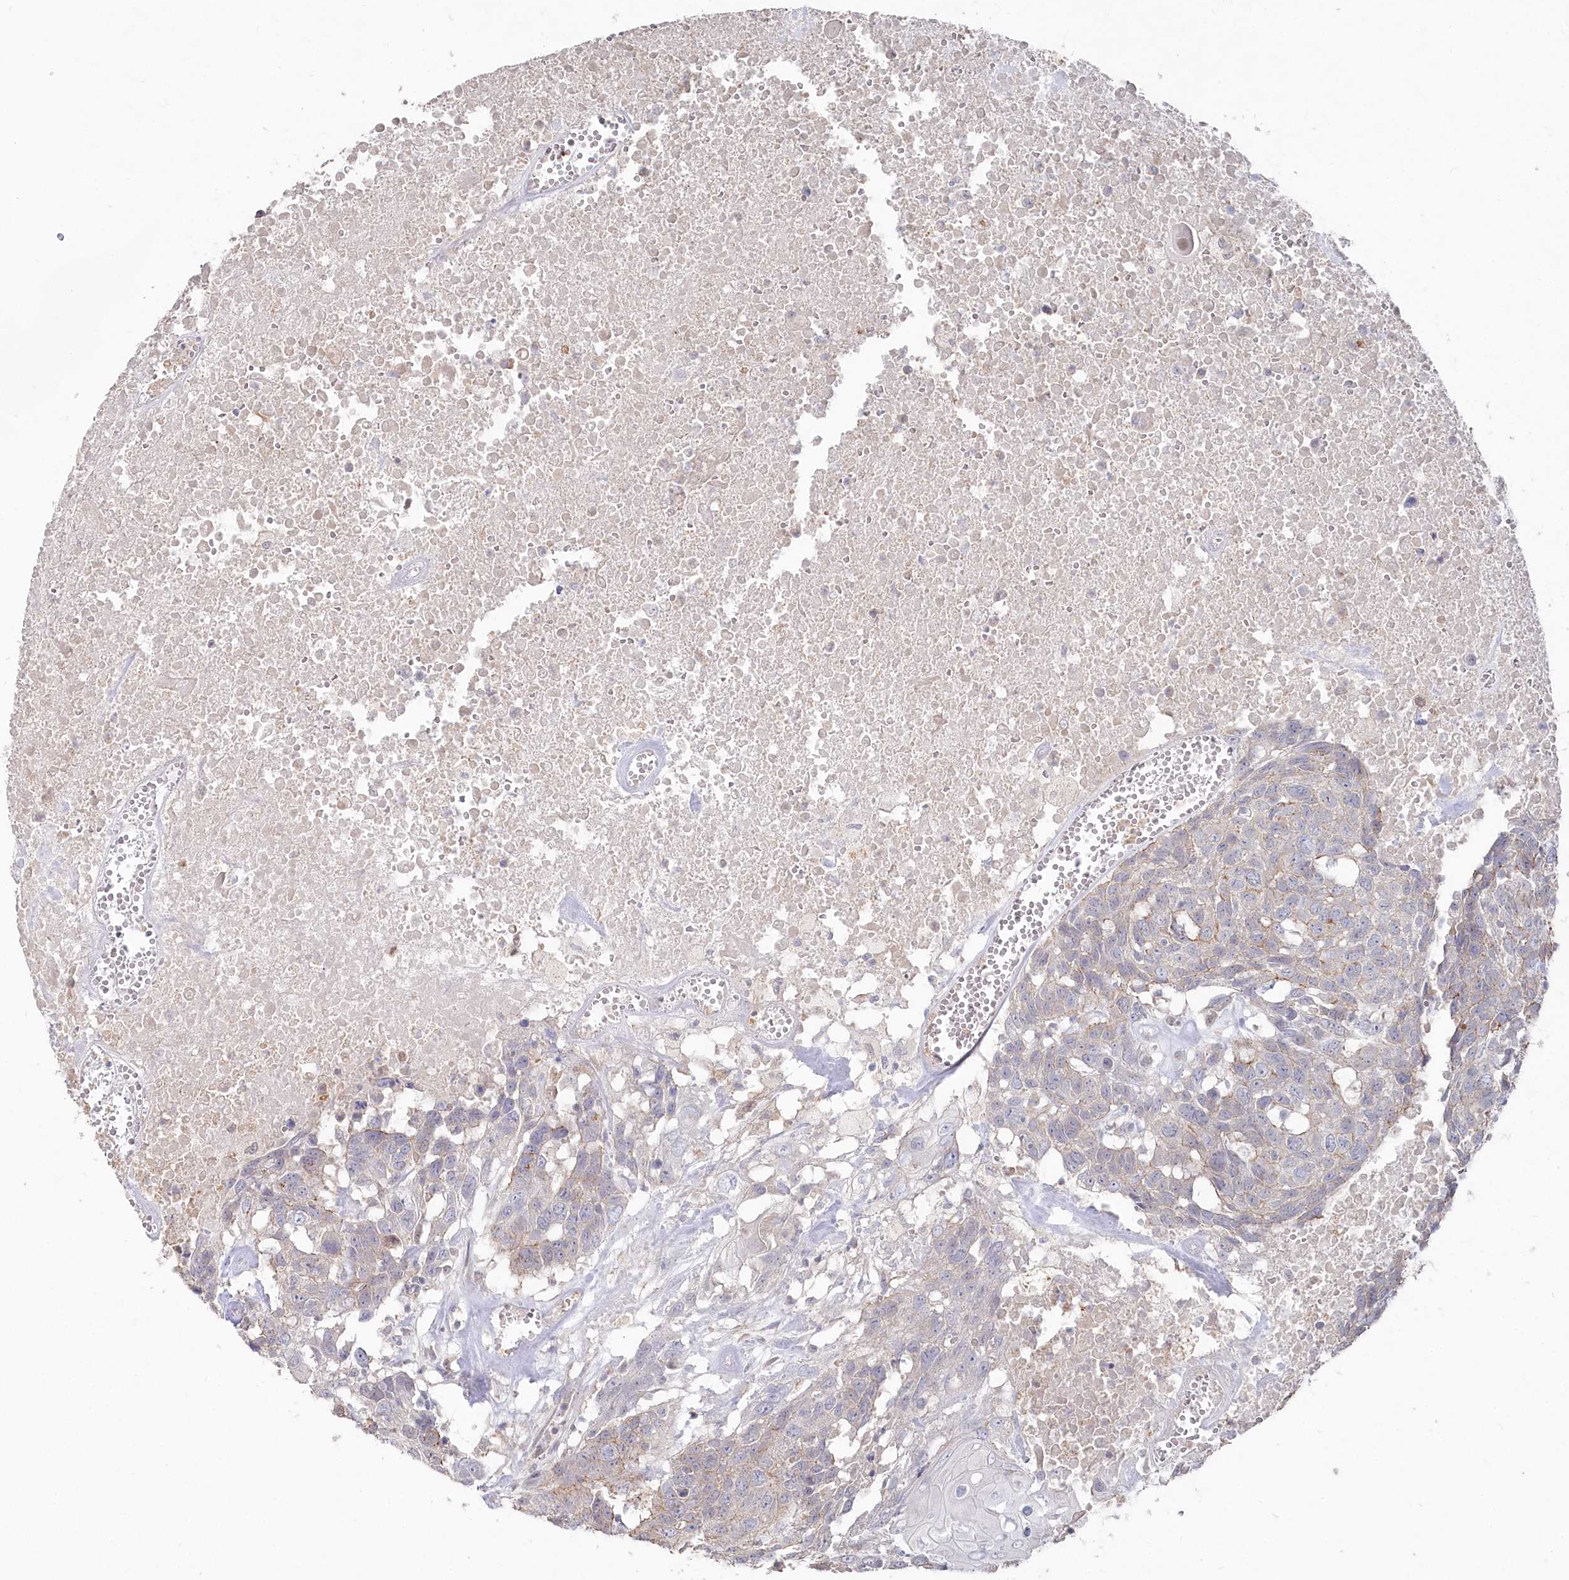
{"staining": {"intensity": "negative", "quantity": "none", "location": "none"}, "tissue": "head and neck cancer", "cell_type": "Tumor cells", "image_type": "cancer", "snomed": [{"axis": "morphology", "description": "Squamous cell carcinoma, NOS"}, {"axis": "topography", "description": "Head-Neck"}], "caption": "A micrograph of head and neck squamous cell carcinoma stained for a protein displays no brown staining in tumor cells.", "gene": "TGFBRAP1", "patient": {"sex": "male", "age": 66}}